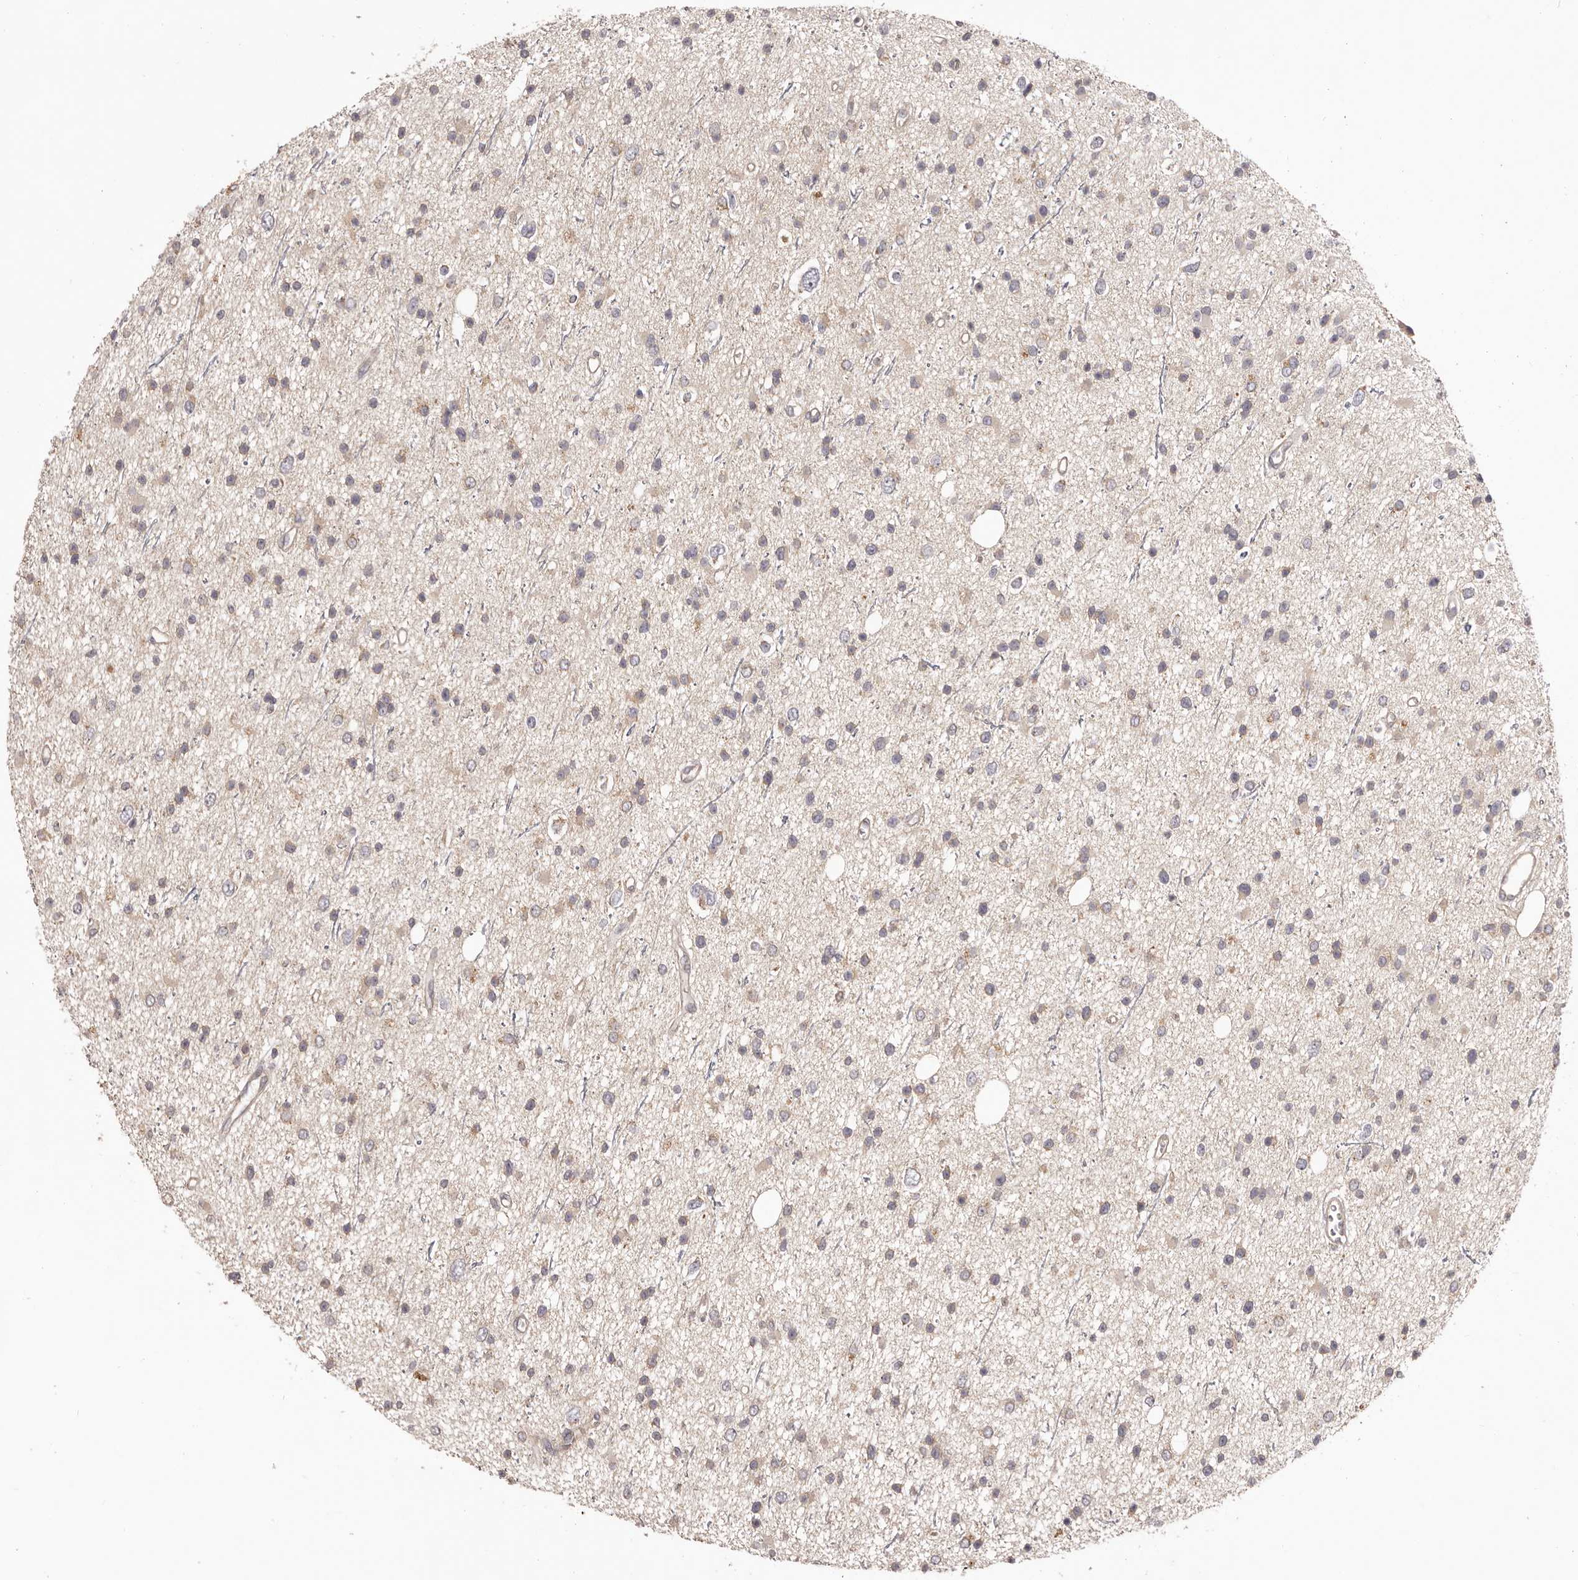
{"staining": {"intensity": "weak", "quantity": "<25%", "location": "cytoplasmic/membranous"}, "tissue": "glioma", "cell_type": "Tumor cells", "image_type": "cancer", "snomed": [{"axis": "morphology", "description": "Glioma, malignant, Low grade"}, {"axis": "topography", "description": "Cerebral cortex"}], "caption": "This image is of malignant glioma (low-grade) stained with IHC to label a protein in brown with the nuclei are counter-stained blue. There is no positivity in tumor cells.", "gene": "HRH1", "patient": {"sex": "female", "age": 39}}